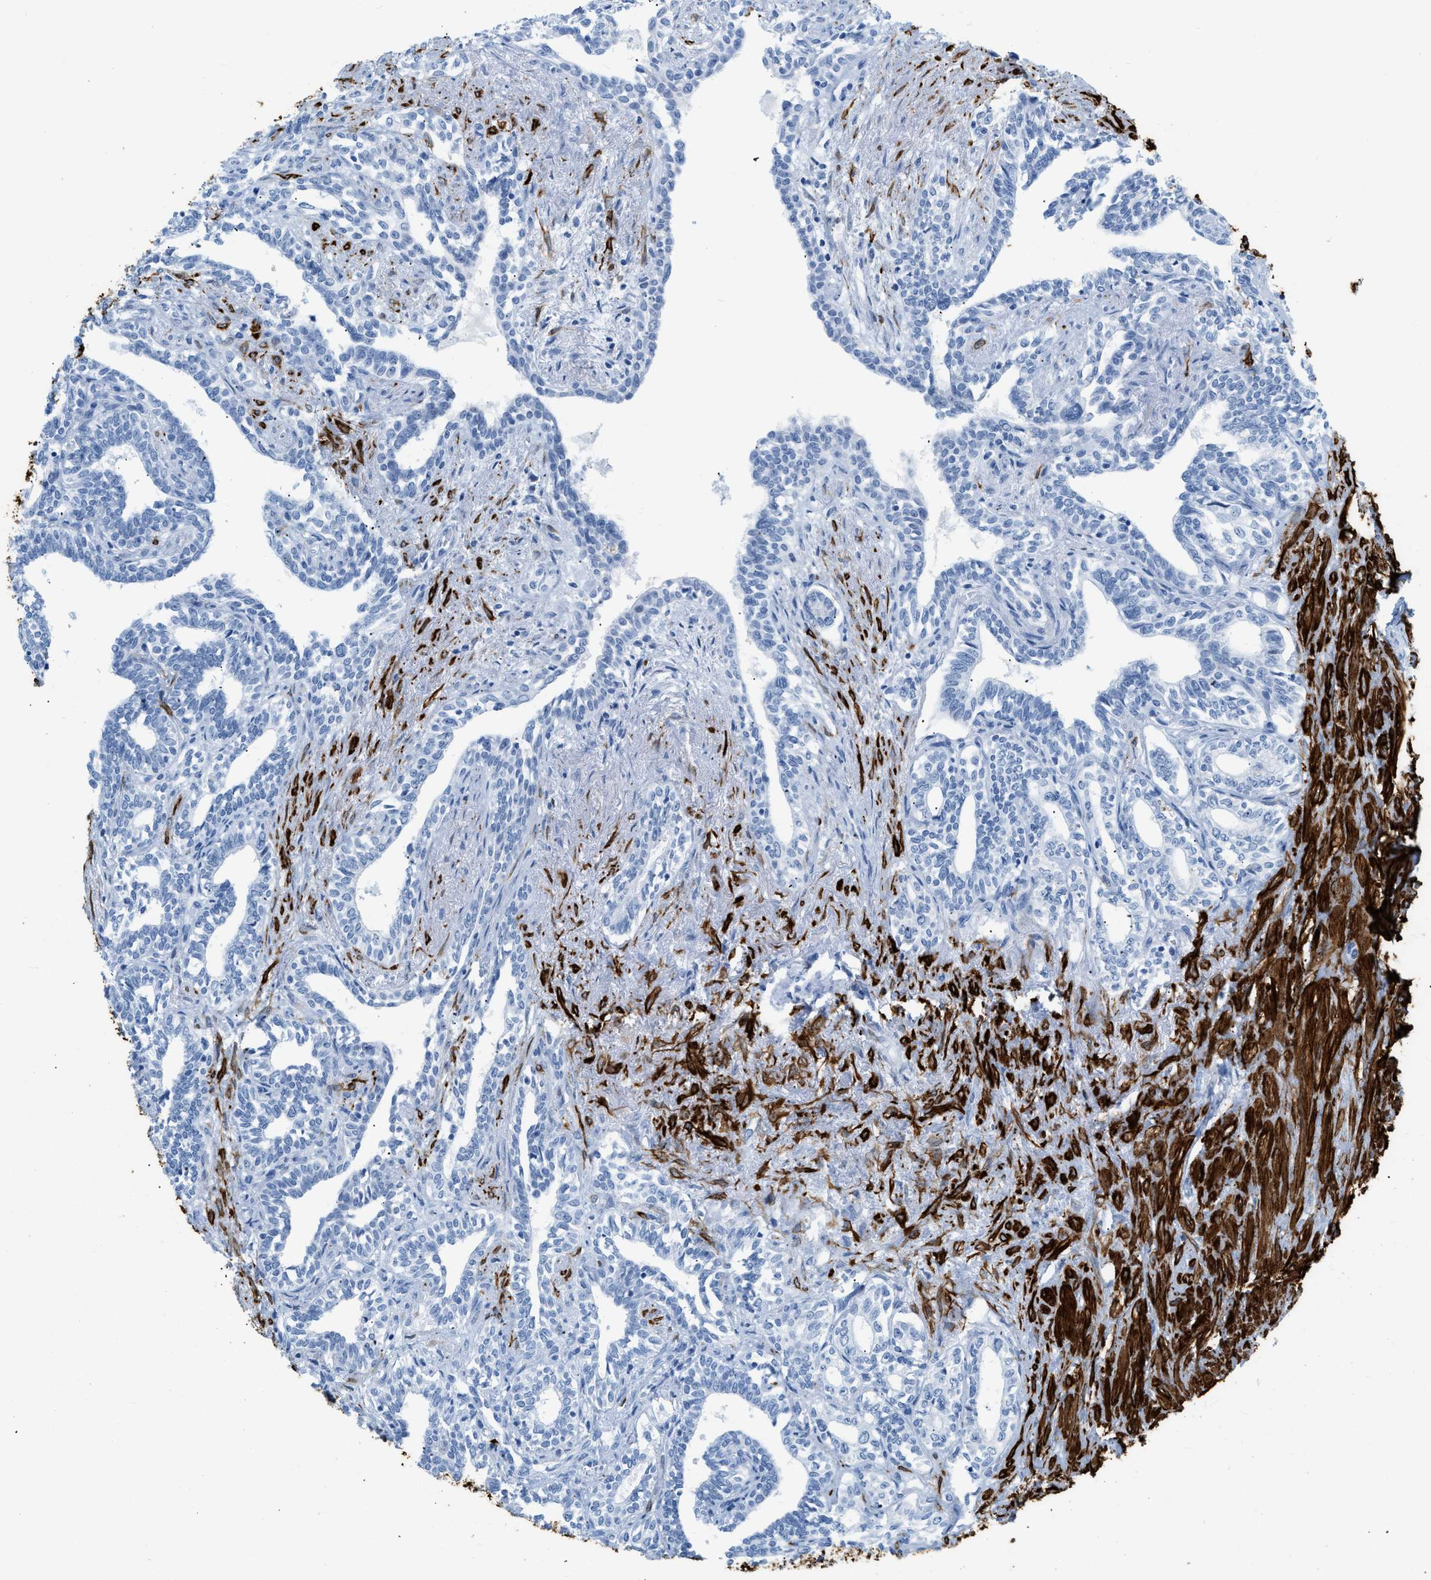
{"staining": {"intensity": "negative", "quantity": "none", "location": "none"}, "tissue": "seminal vesicle", "cell_type": "Glandular cells", "image_type": "normal", "snomed": [{"axis": "morphology", "description": "Normal tissue, NOS"}, {"axis": "morphology", "description": "Adenocarcinoma, High grade"}, {"axis": "topography", "description": "Prostate"}, {"axis": "topography", "description": "Seminal veicle"}], "caption": "DAB (3,3'-diaminobenzidine) immunohistochemical staining of benign human seminal vesicle demonstrates no significant staining in glandular cells.", "gene": "DES", "patient": {"sex": "male", "age": 55}}